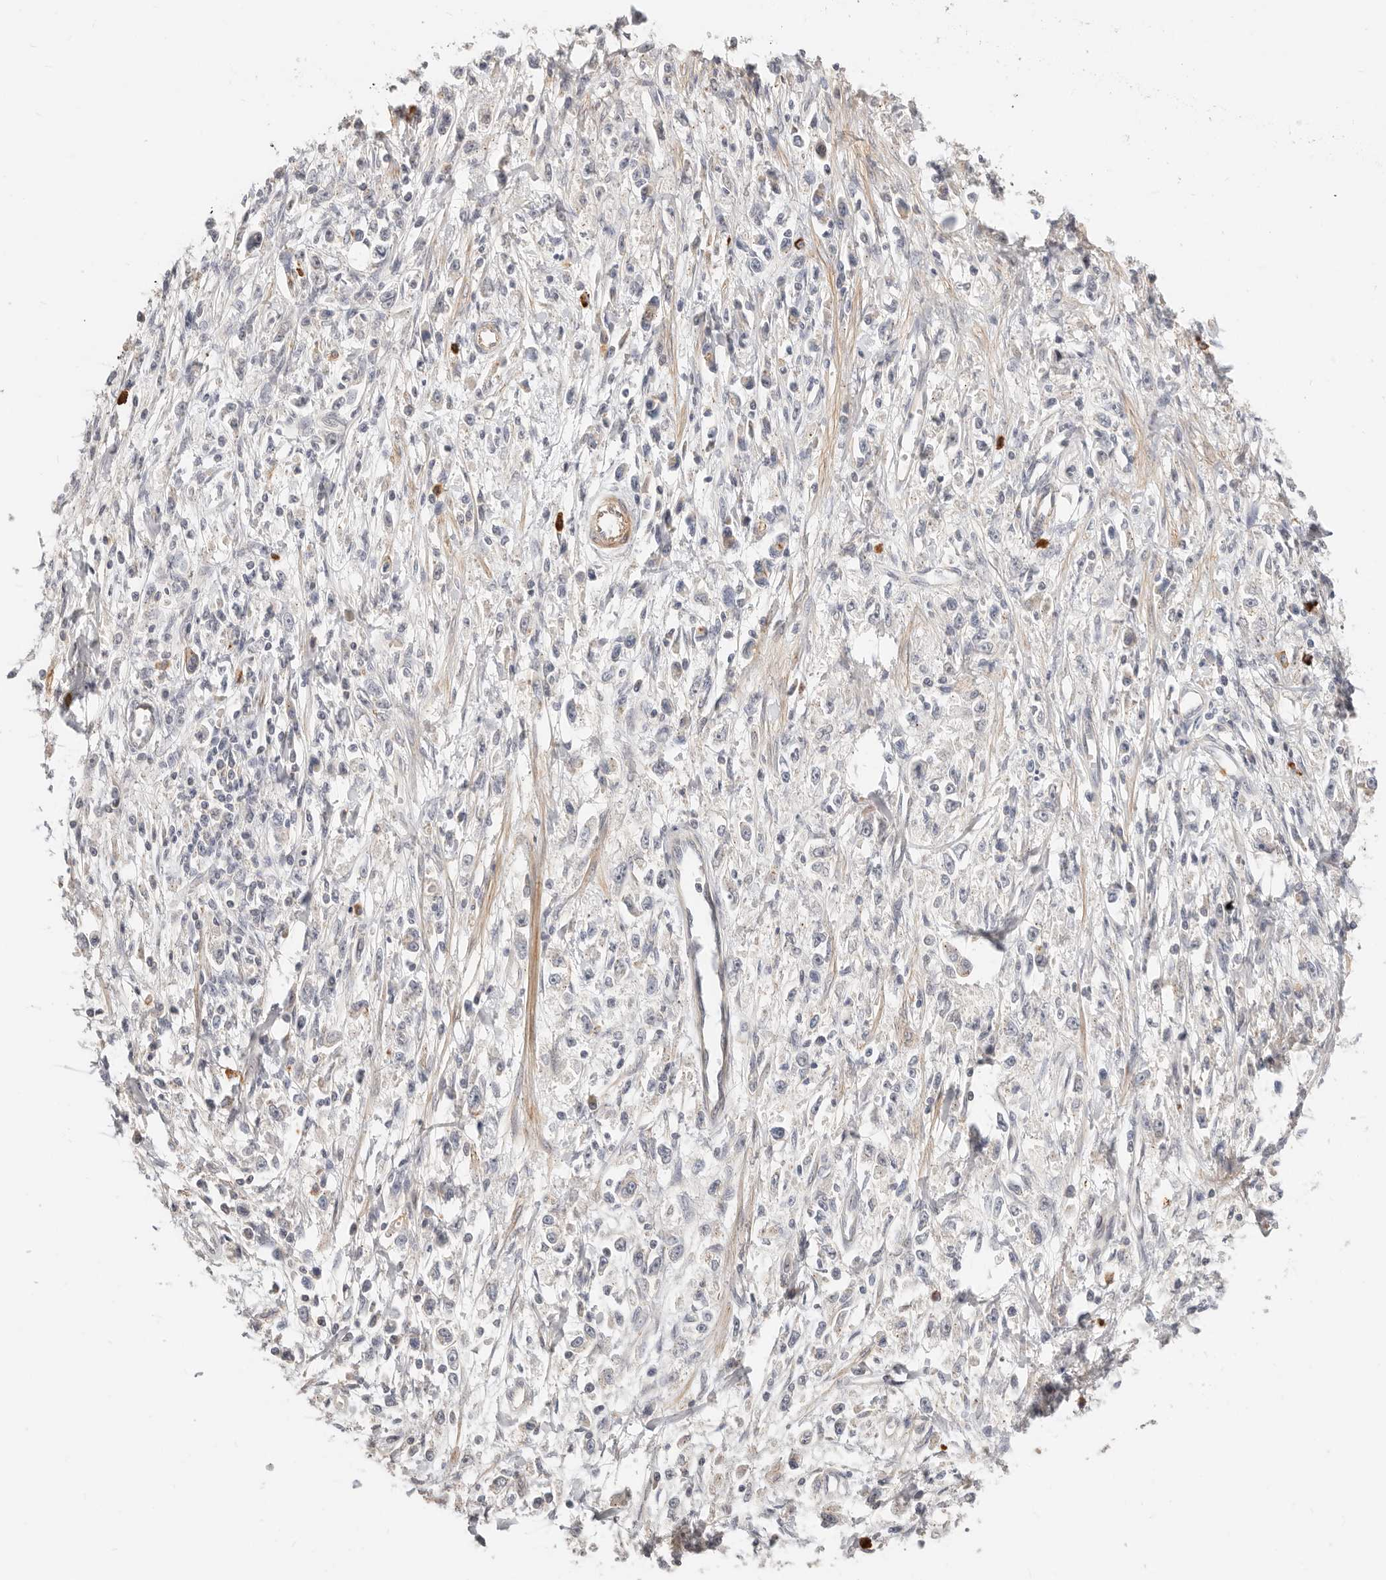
{"staining": {"intensity": "negative", "quantity": "none", "location": "none"}, "tissue": "stomach cancer", "cell_type": "Tumor cells", "image_type": "cancer", "snomed": [{"axis": "morphology", "description": "Adenocarcinoma, NOS"}, {"axis": "topography", "description": "Stomach"}], "caption": "Immunohistochemical staining of stomach cancer reveals no significant staining in tumor cells. (DAB immunohistochemistry visualized using brightfield microscopy, high magnification).", "gene": "ZRANB1", "patient": {"sex": "female", "age": 59}}